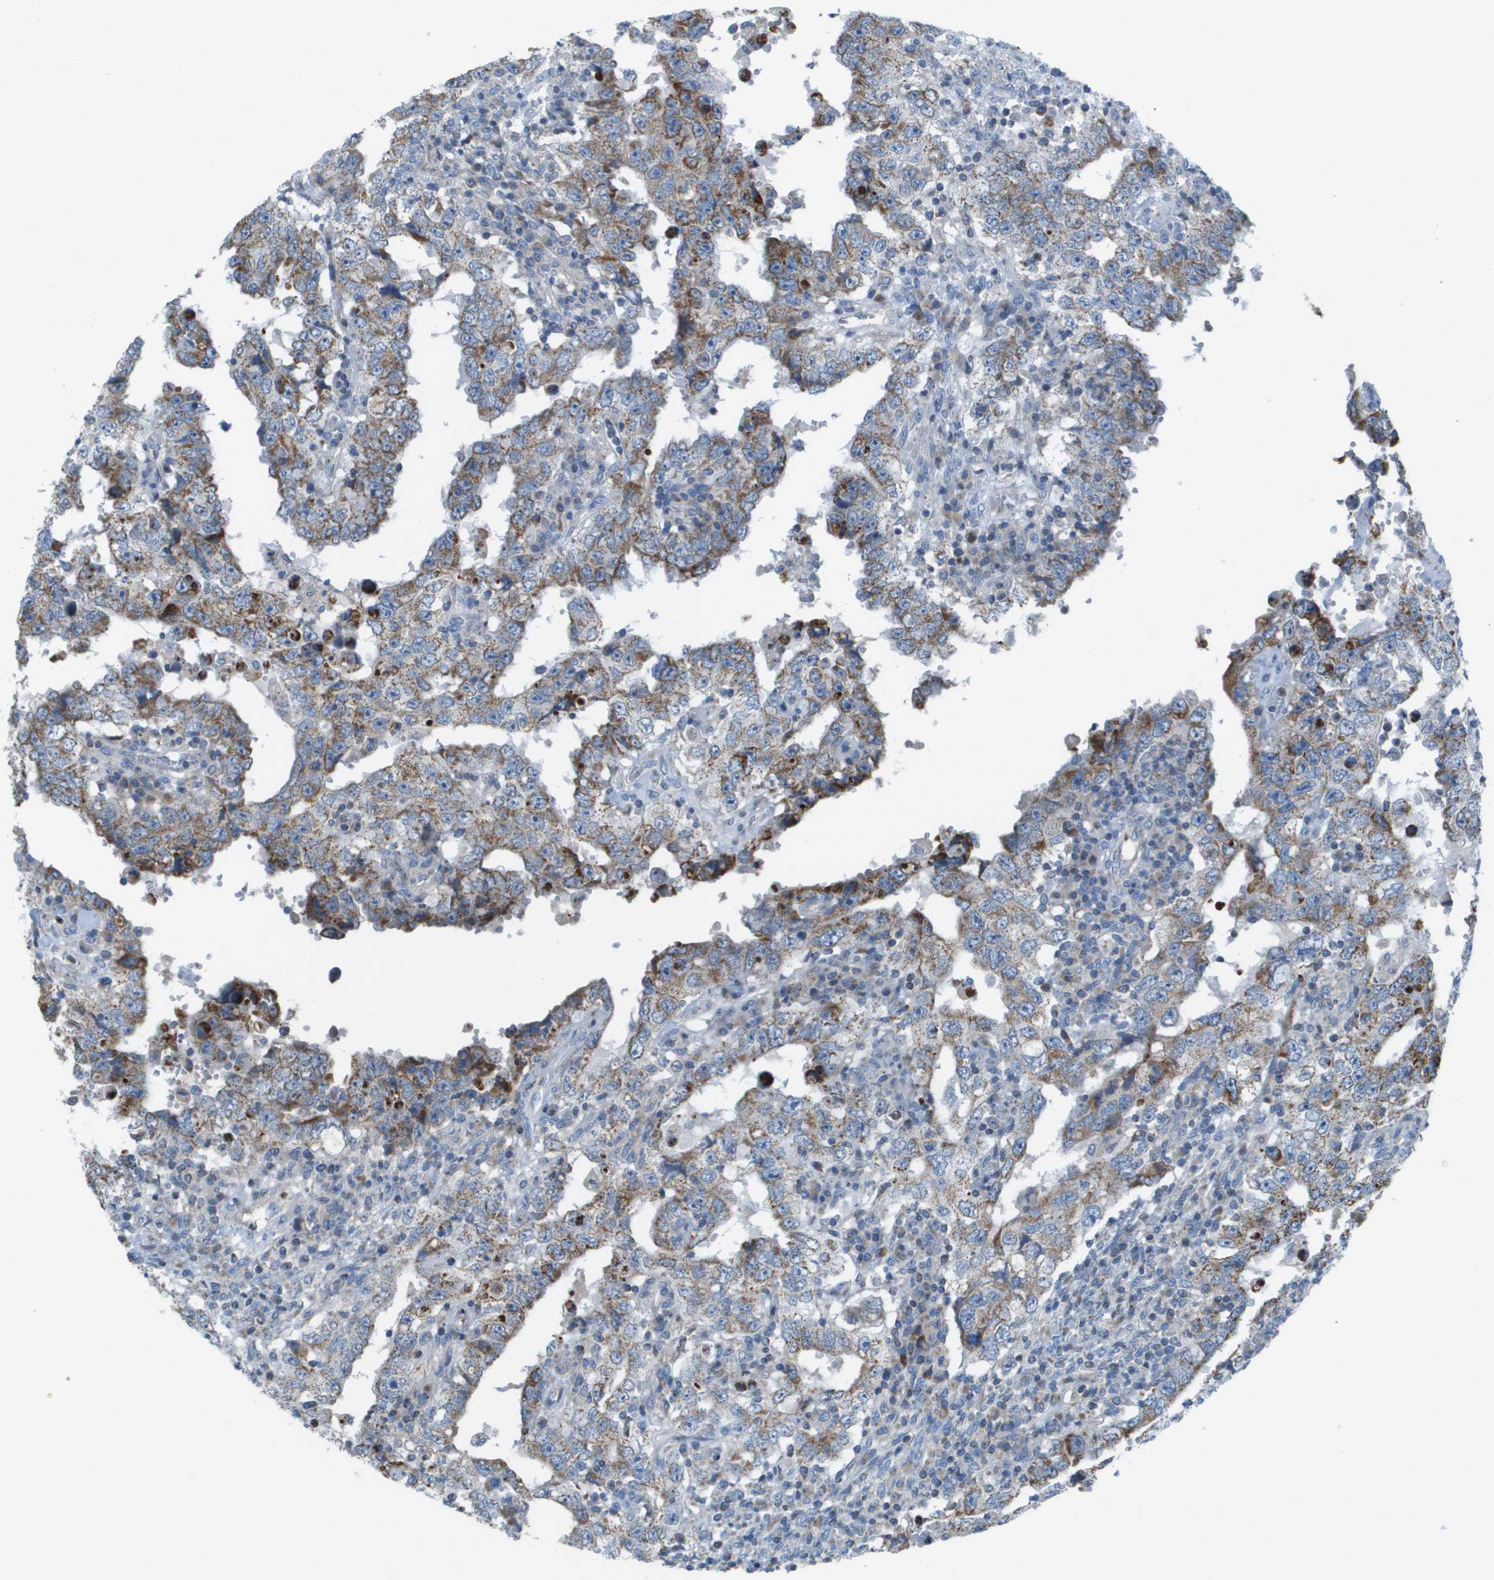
{"staining": {"intensity": "moderate", "quantity": "25%-75%", "location": "cytoplasmic/membranous"}, "tissue": "testis cancer", "cell_type": "Tumor cells", "image_type": "cancer", "snomed": [{"axis": "morphology", "description": "Carcinoma, Embryonal, NOS"}, {"axis": "topography", "description": "Testis"}], "caption": "Tumor cells reveal medium levels of moderate cytoplasmic/membranous expression in approximately 25%-75% of cells in testis cancer (embryonal carcinoma).", "gene": "GALNT6", "patient": {"sex": "male", "age": 26}}